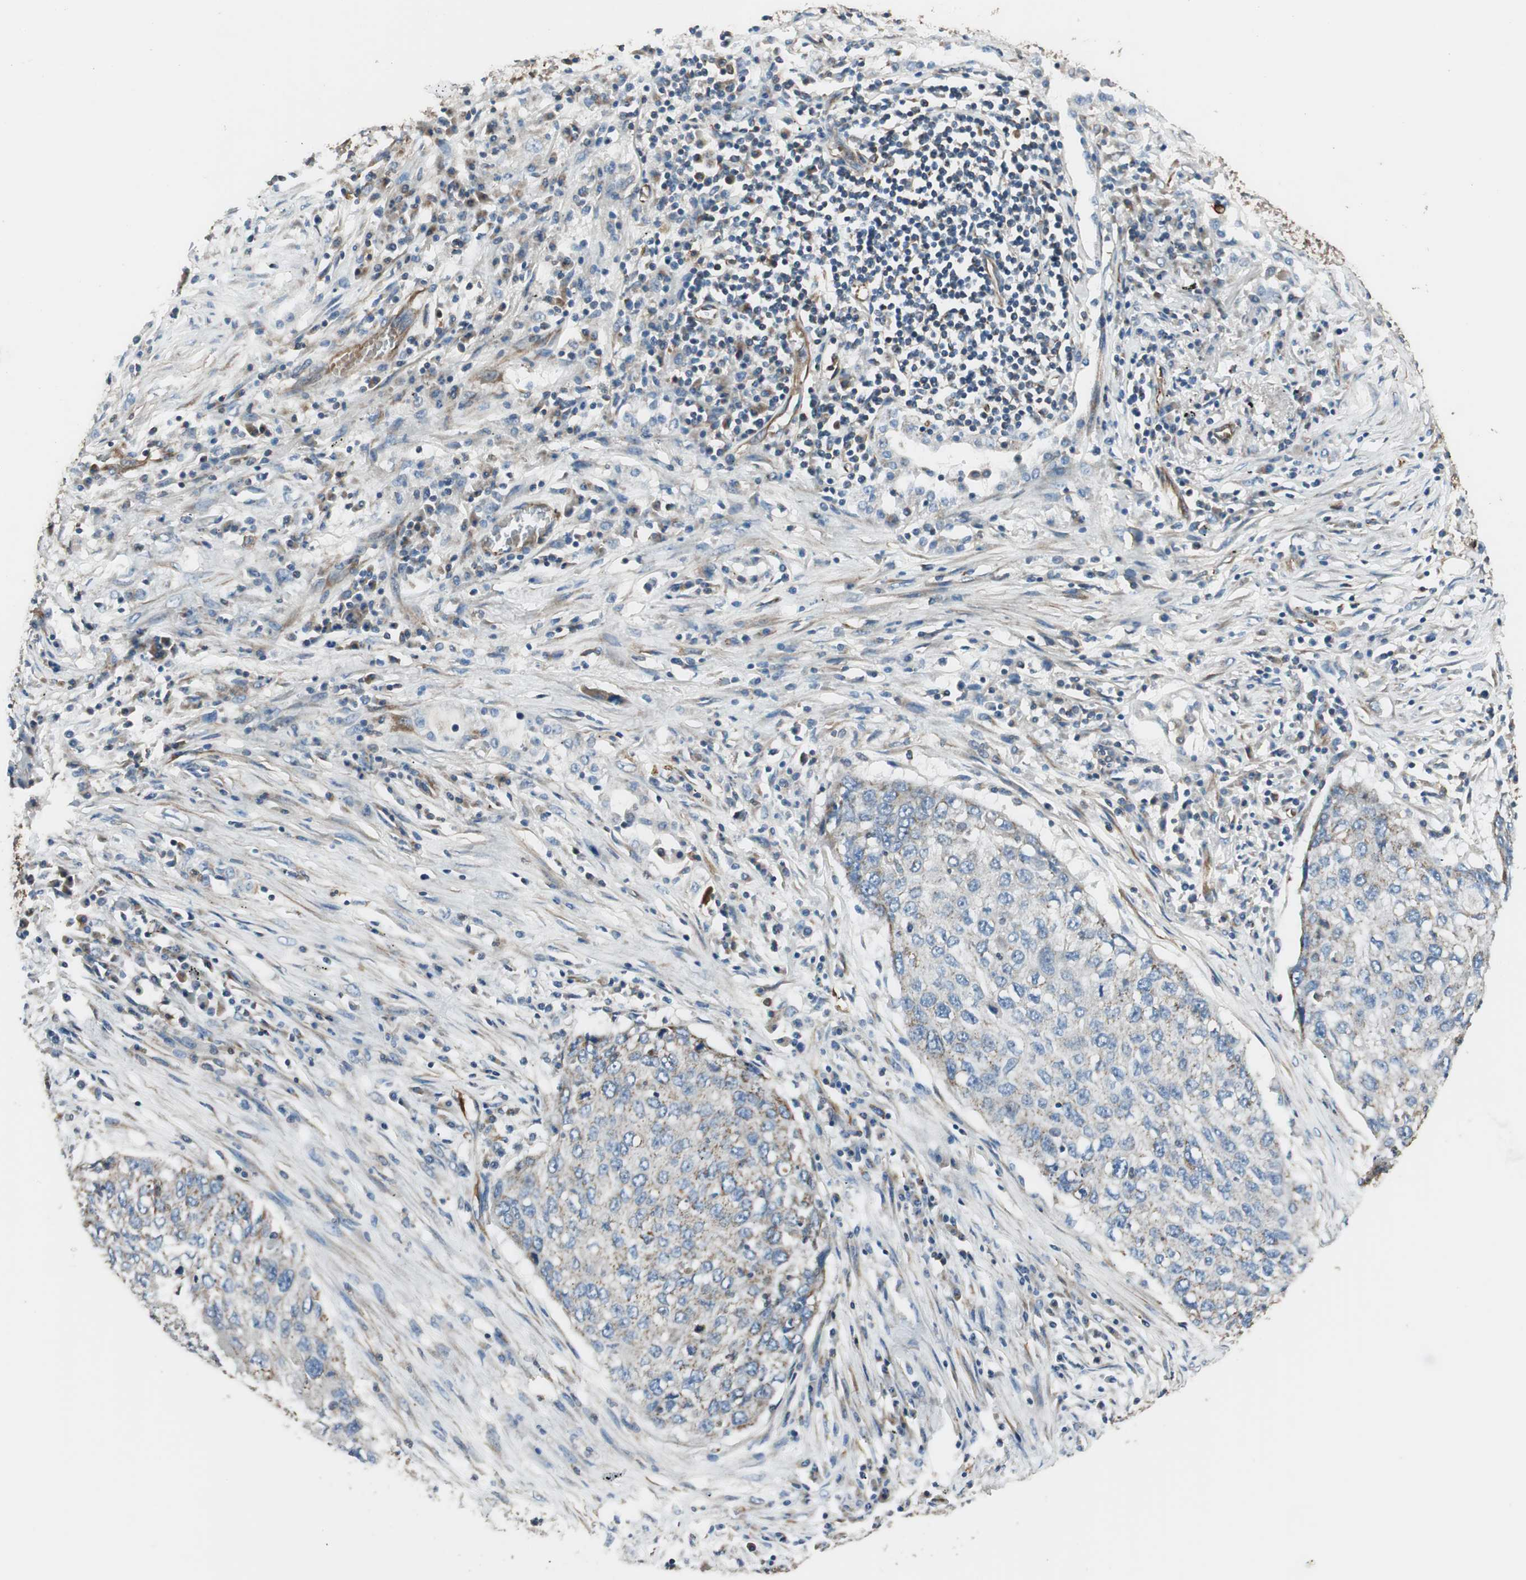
{"staining": {"intensity": "weak", "quantity": "25%-75%", "location": "cytoplasmic/membranous"}, "tissue": "lung cancer", "cell_type": "Tumor cells", "image_type": "cancer", "snomed": [{"axis": "morphology", "description": "Squamous cell carcinoma, NOS"}, {"axis": "topography", "description": "Lung"}], "caption": "A micrograph of human lung cancer stained for a protein reveals weak cytoplasmic/membranous brown staining in tumor cells.", "gene": "SRCIN1", "patient": {"sex": "female", "age": 63}}